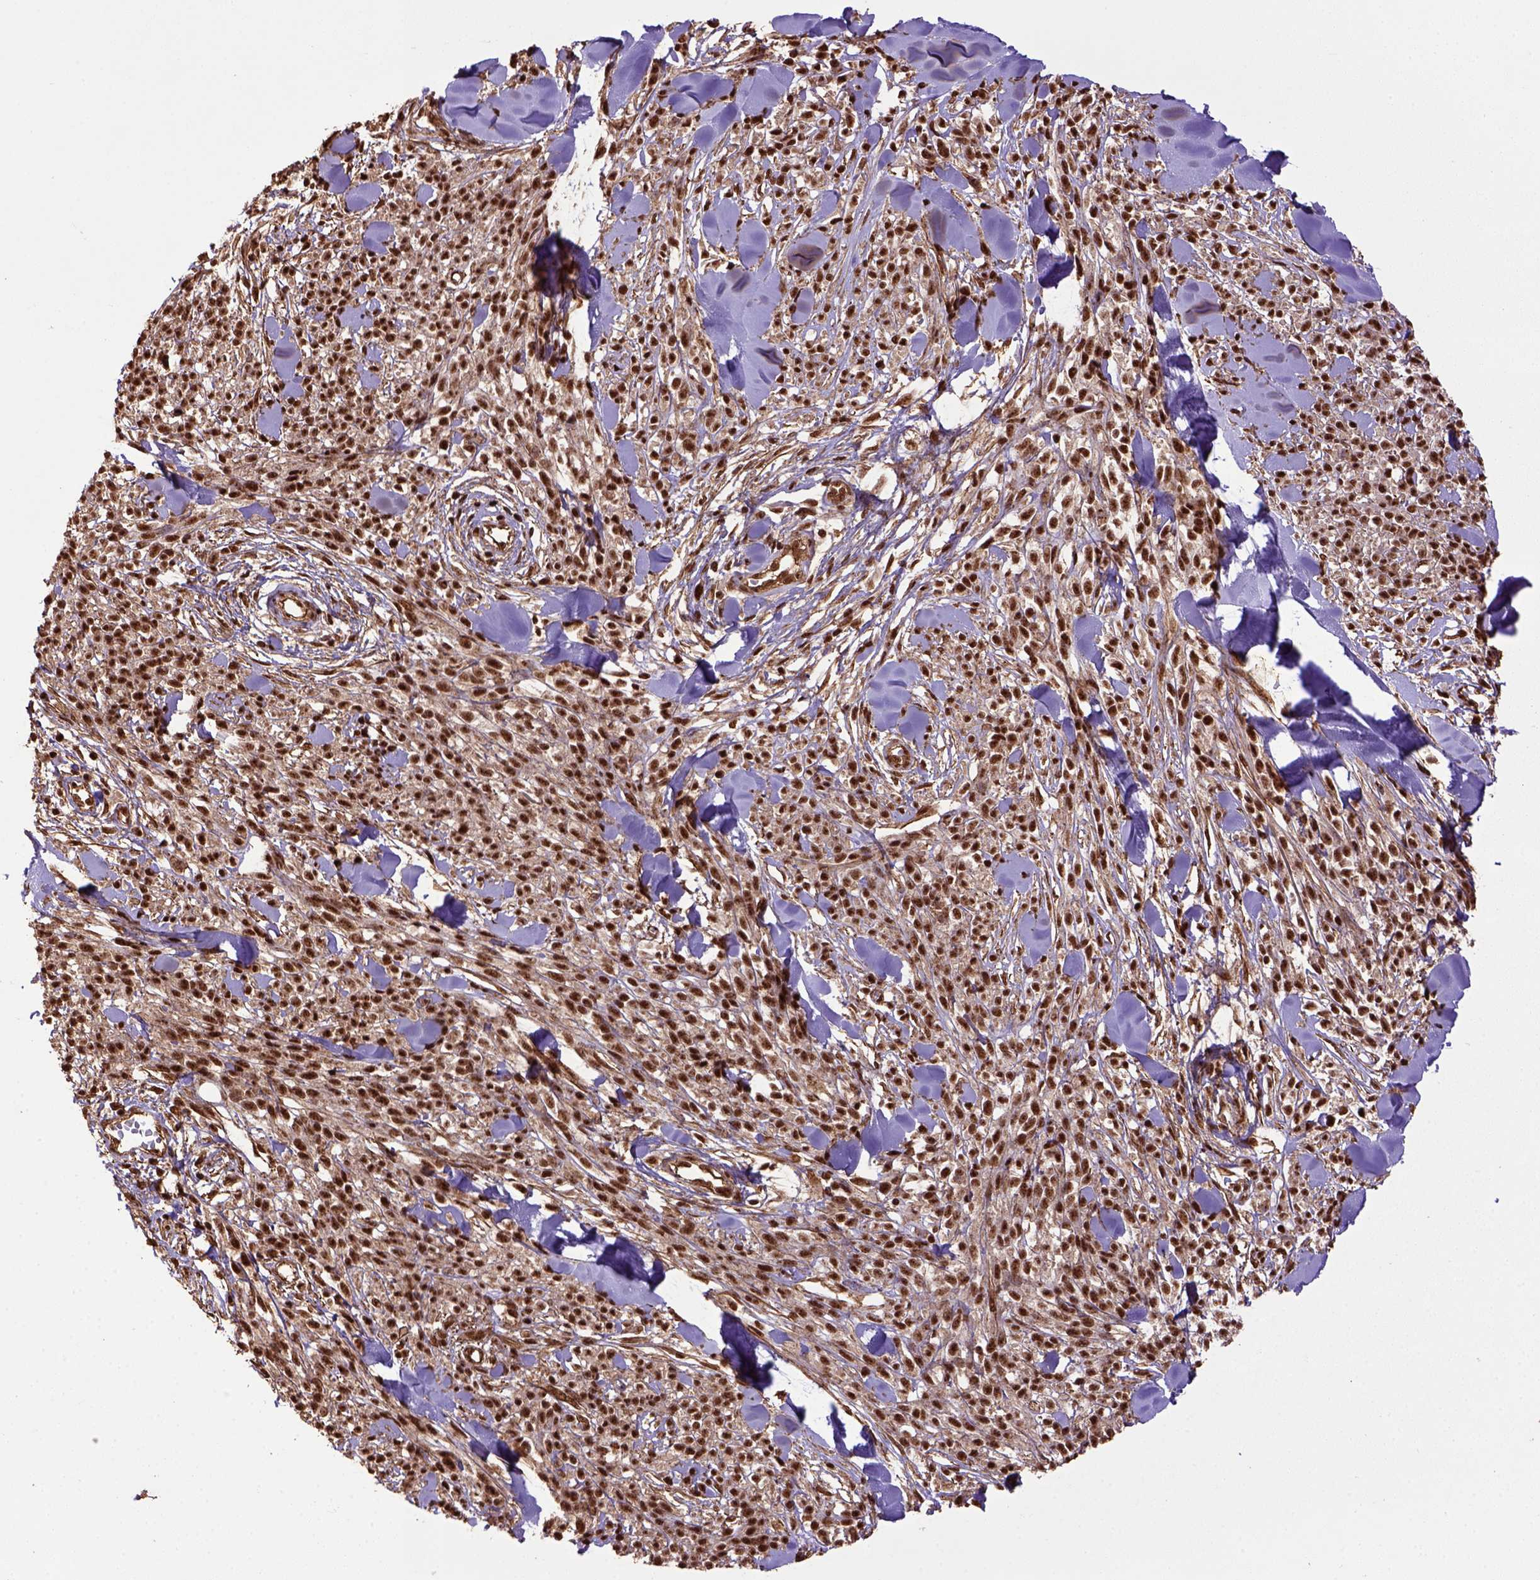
{"staining": {"intensity": "strong", "quantity": ">75%", "location": "nuclear"}, "tissue": "melanoma", "cell_type": "Tumor cells", "image_type": "cancer", "snomed": [{"axis": "morphology", "description": "Malignant melanoma, NOS"}, {"axis": "topography", "description": "Skin"}, {"axis": "topography", "description": "Skin of trunk"}], "caption": "Malignant melanoma tissue shows strong nuclear expression in about >75% of tumor cells (brown staining indicates protein expression, while blue staining denotes nuclei).", "gene": "PPIG", "patient": {"sex": "male", "age": 74}}